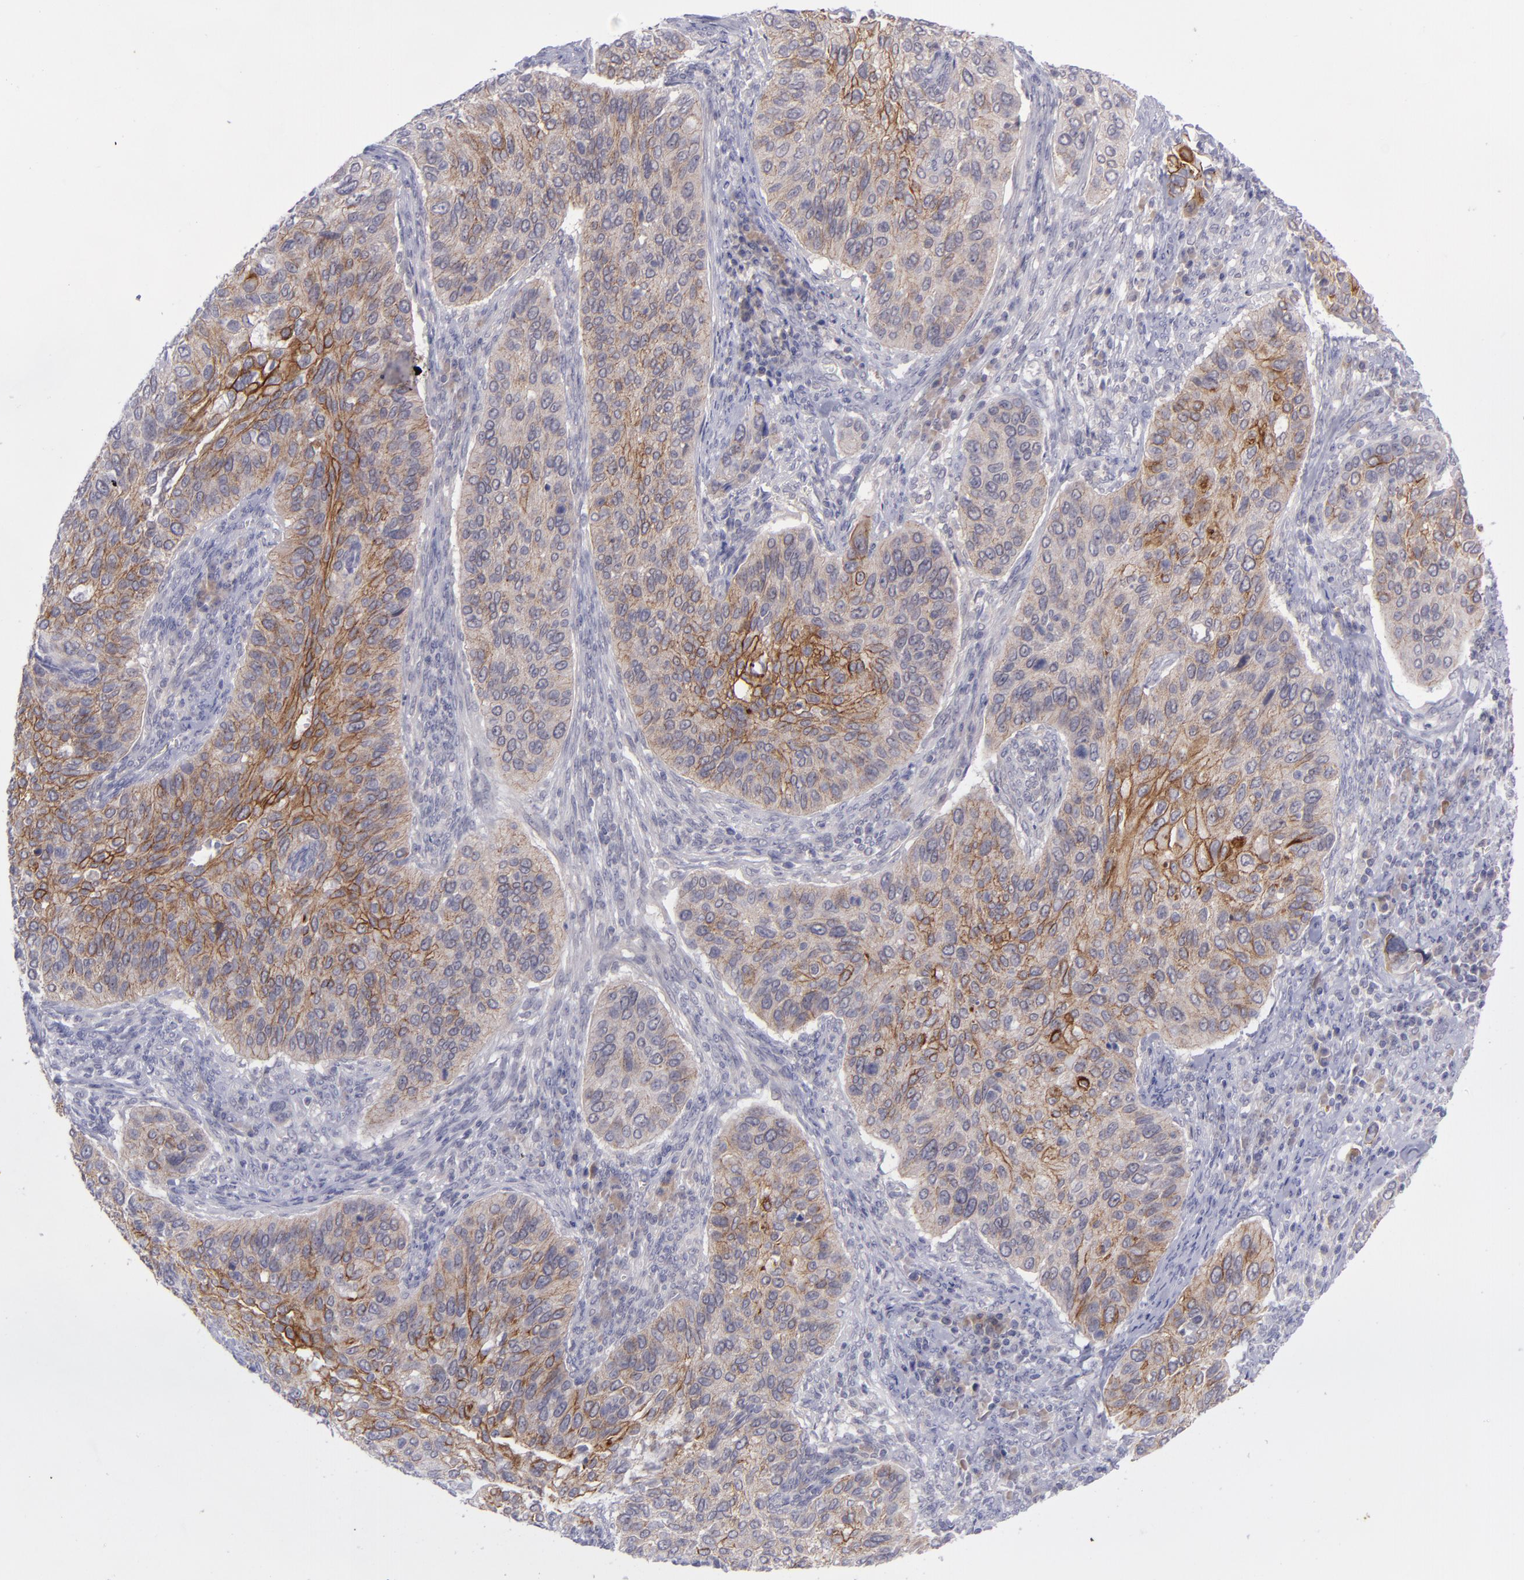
{"staining": {"intensity": "moderate", "quantity": ">75%", "location": "cytoplasmic/membranous"}, "tissue": "cervical cancer", "cell_type": "Tumor cells", "image_type": "cancer", "snomed": [{"axis": "morphology", "description": "Adenocarcinoma, NOS"}, {"axis": "topography", "description": "Cervix"}], "caption": "Cervical cancer stained for a protein shows moderate cytoplasmic/membranous positivity in tumor cells.", "gene": "EVPL", "patient": {"sex": "female", "age": 29}}